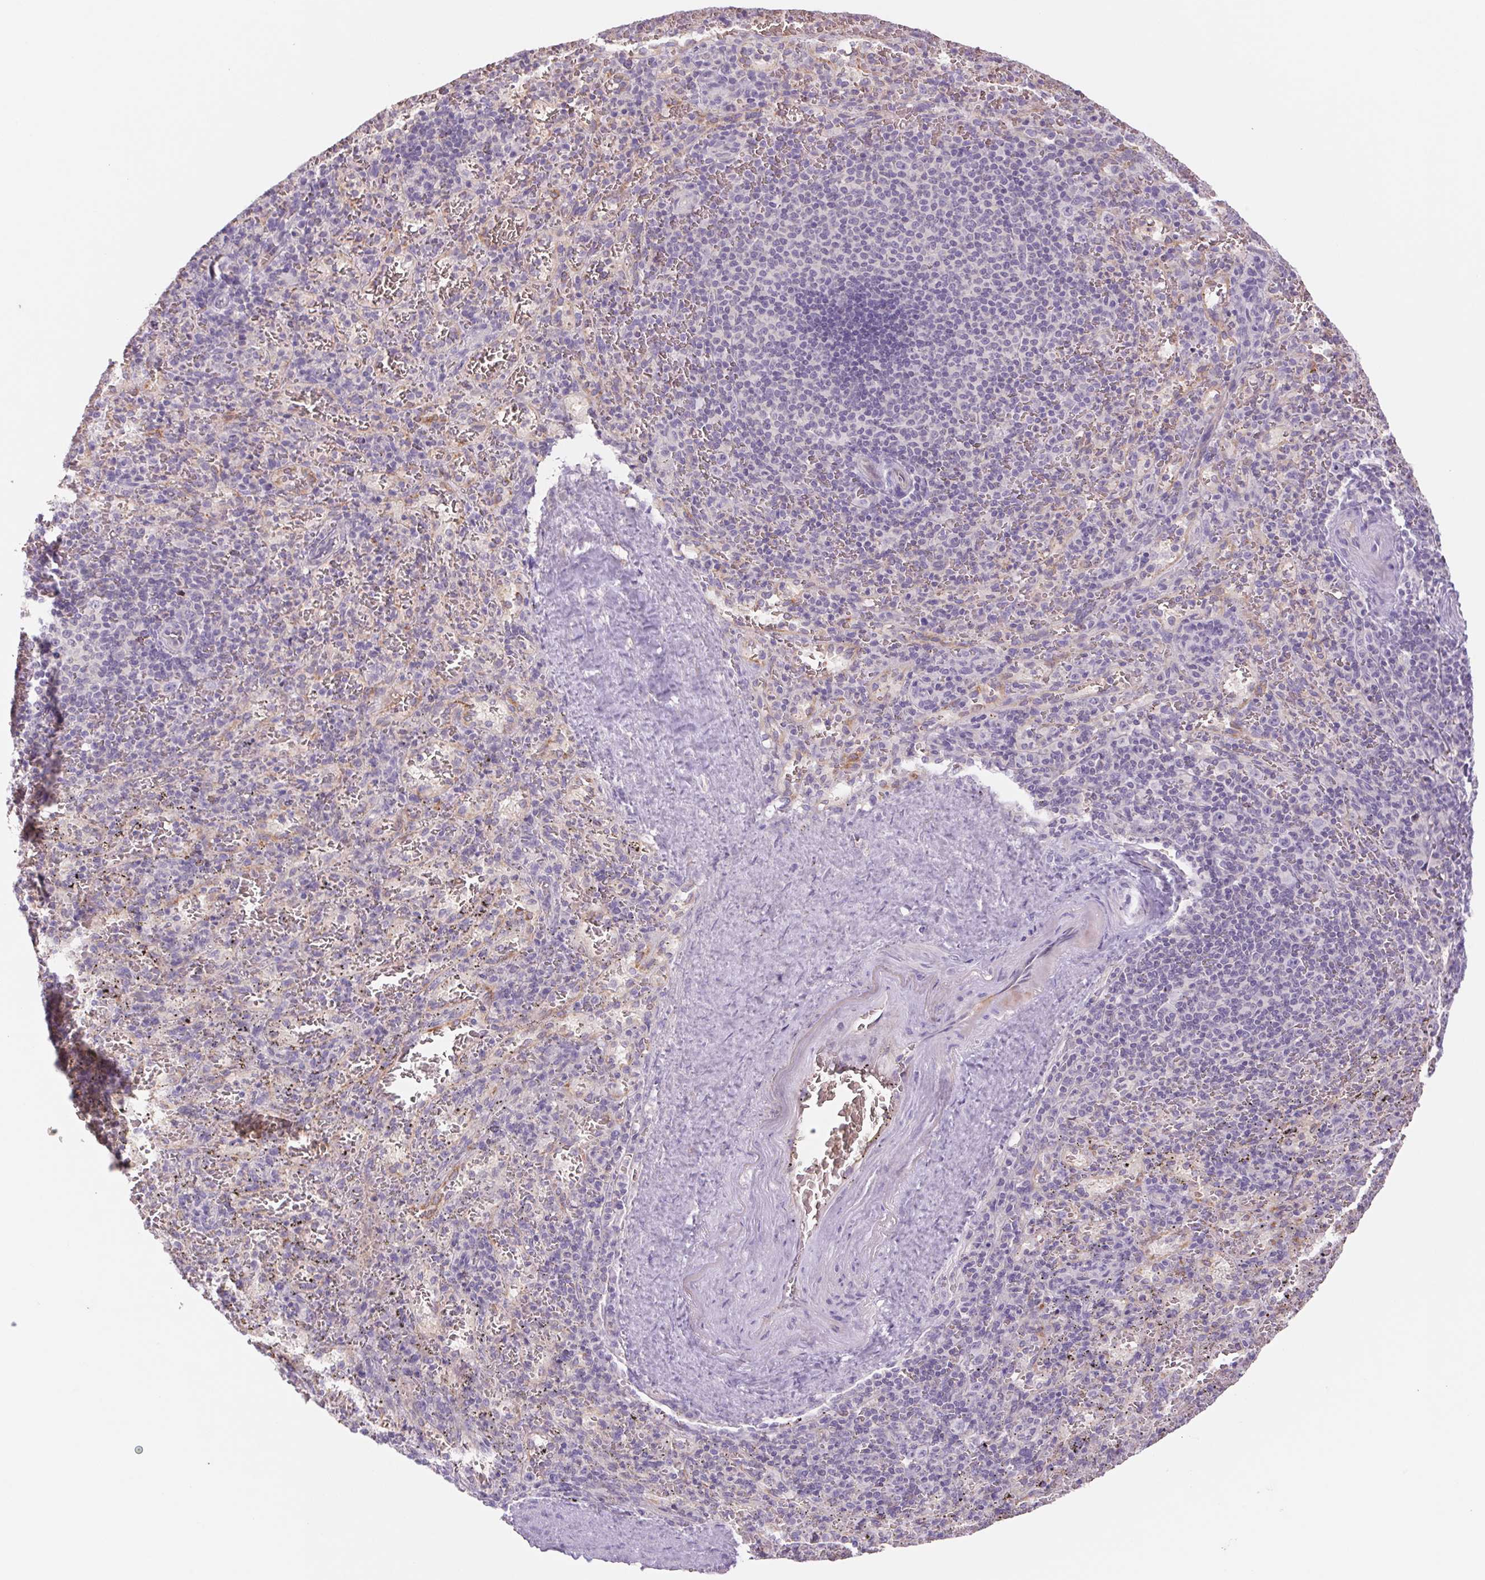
{"staining": {"intensity": "negative", "quantity": "none", "location": "none"}, "tissue": "spleen", "cell_type": "Cells in red pulp", "image_type": "normal", "snomed": [{"axis": "morphology", "description": "Normal tissue, NOS"}, {"axis": "topography", "description": "Spleen"}], "caption": "This is a micrograph of immunohistochemistry staining of normal spleen, which shows no staining in cells in red pulp.", "gene": "IGFL3", "patient": {"sex": "male", "age": 57}}